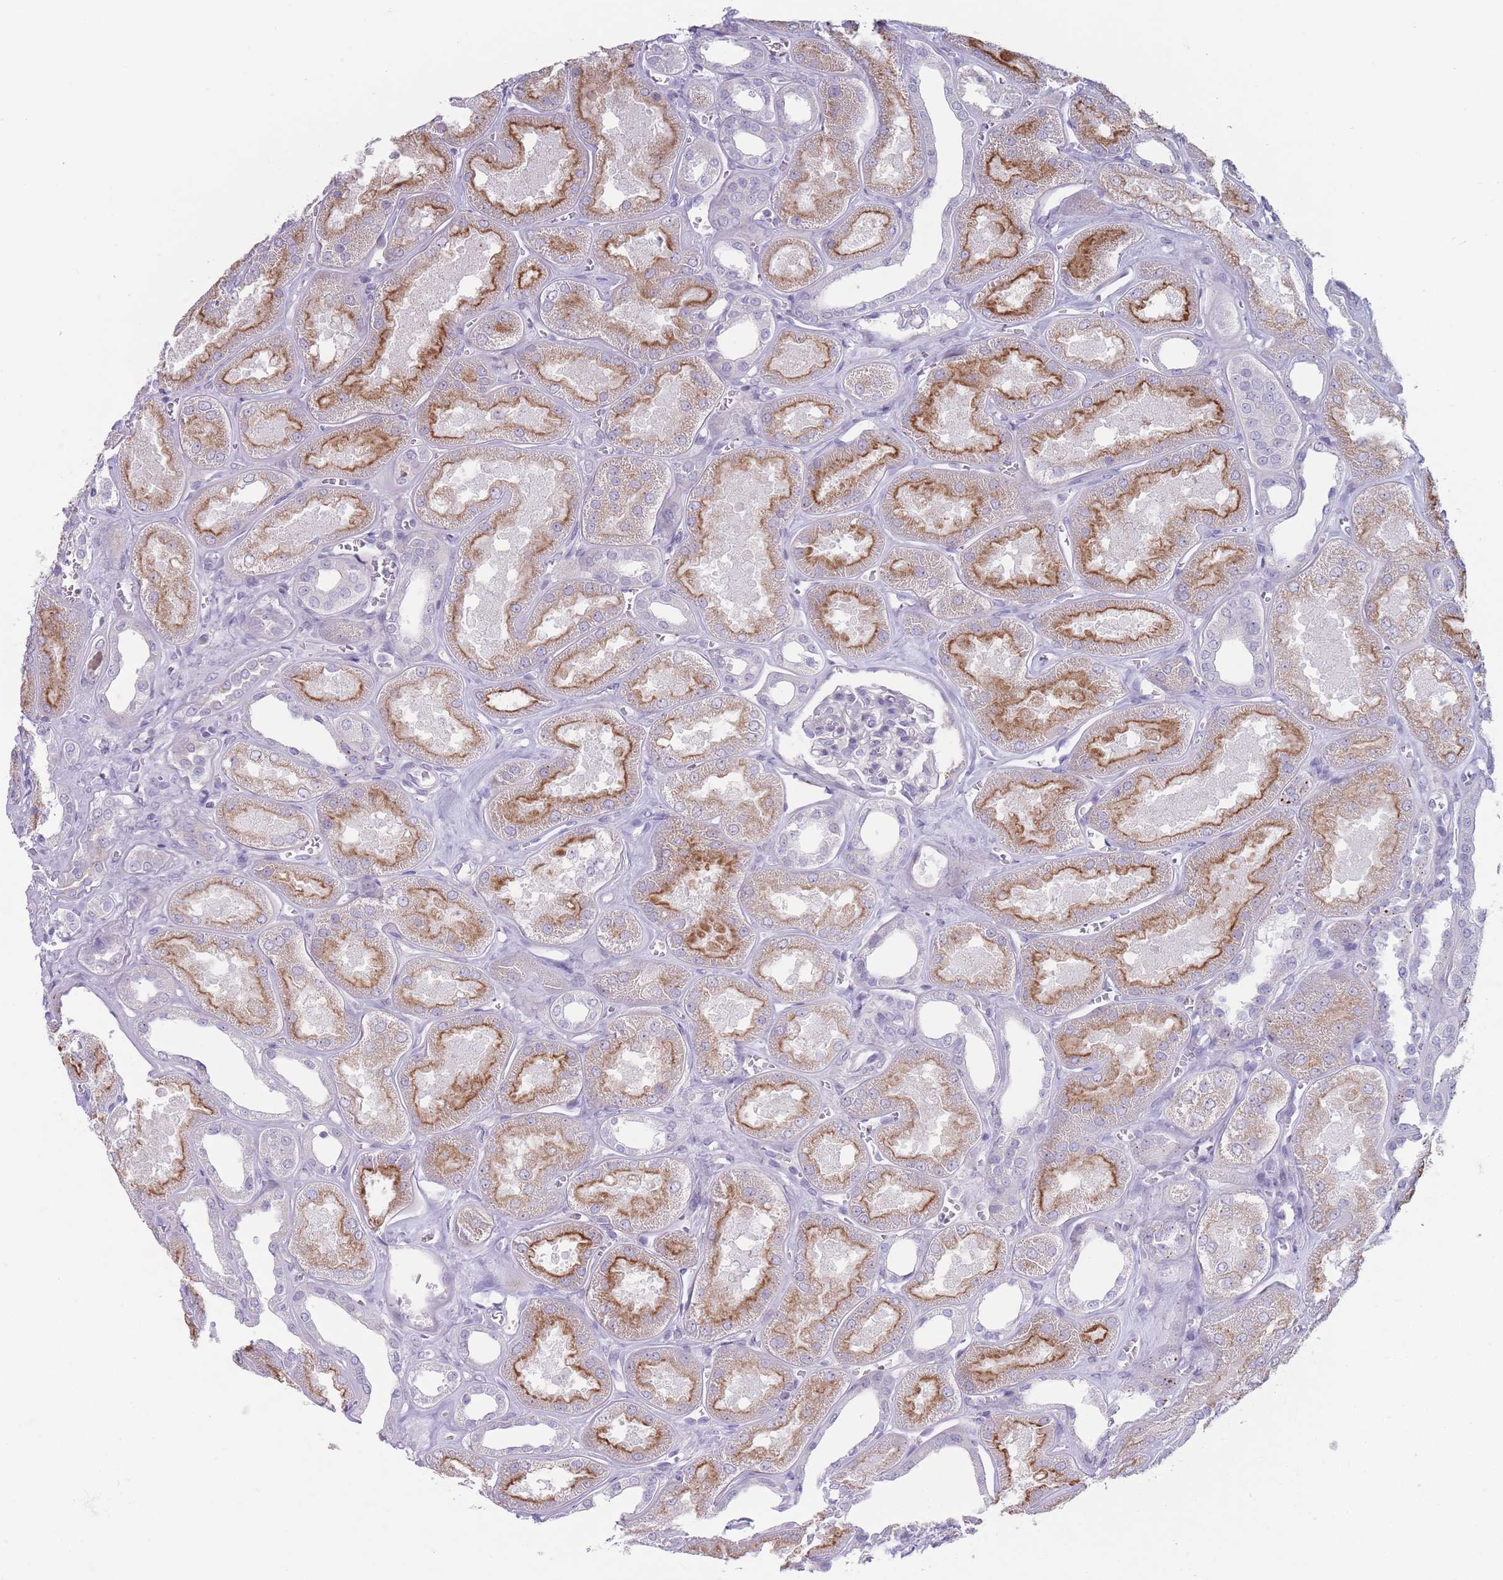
{"staining": {"intensity": "negative", "quantity": "none", "location": "none"}, "tissue": "kidney", "cell_type": "Cells in glomeruli", "image_type": "normal", "snomed": [{"axis": "morphology", "description": "Normal tissue, NOS"}, {"axis": "morphology", "description": "Adenocarcinoma, NOS"}, {"axis": "topography", "description": "Kidney"}], "caption": "Cells in glomeruli show no significant protein expression in unremarkable kidney.", "gene": "PAIP2B", "patient": {"sex": "female", "age": 68}}